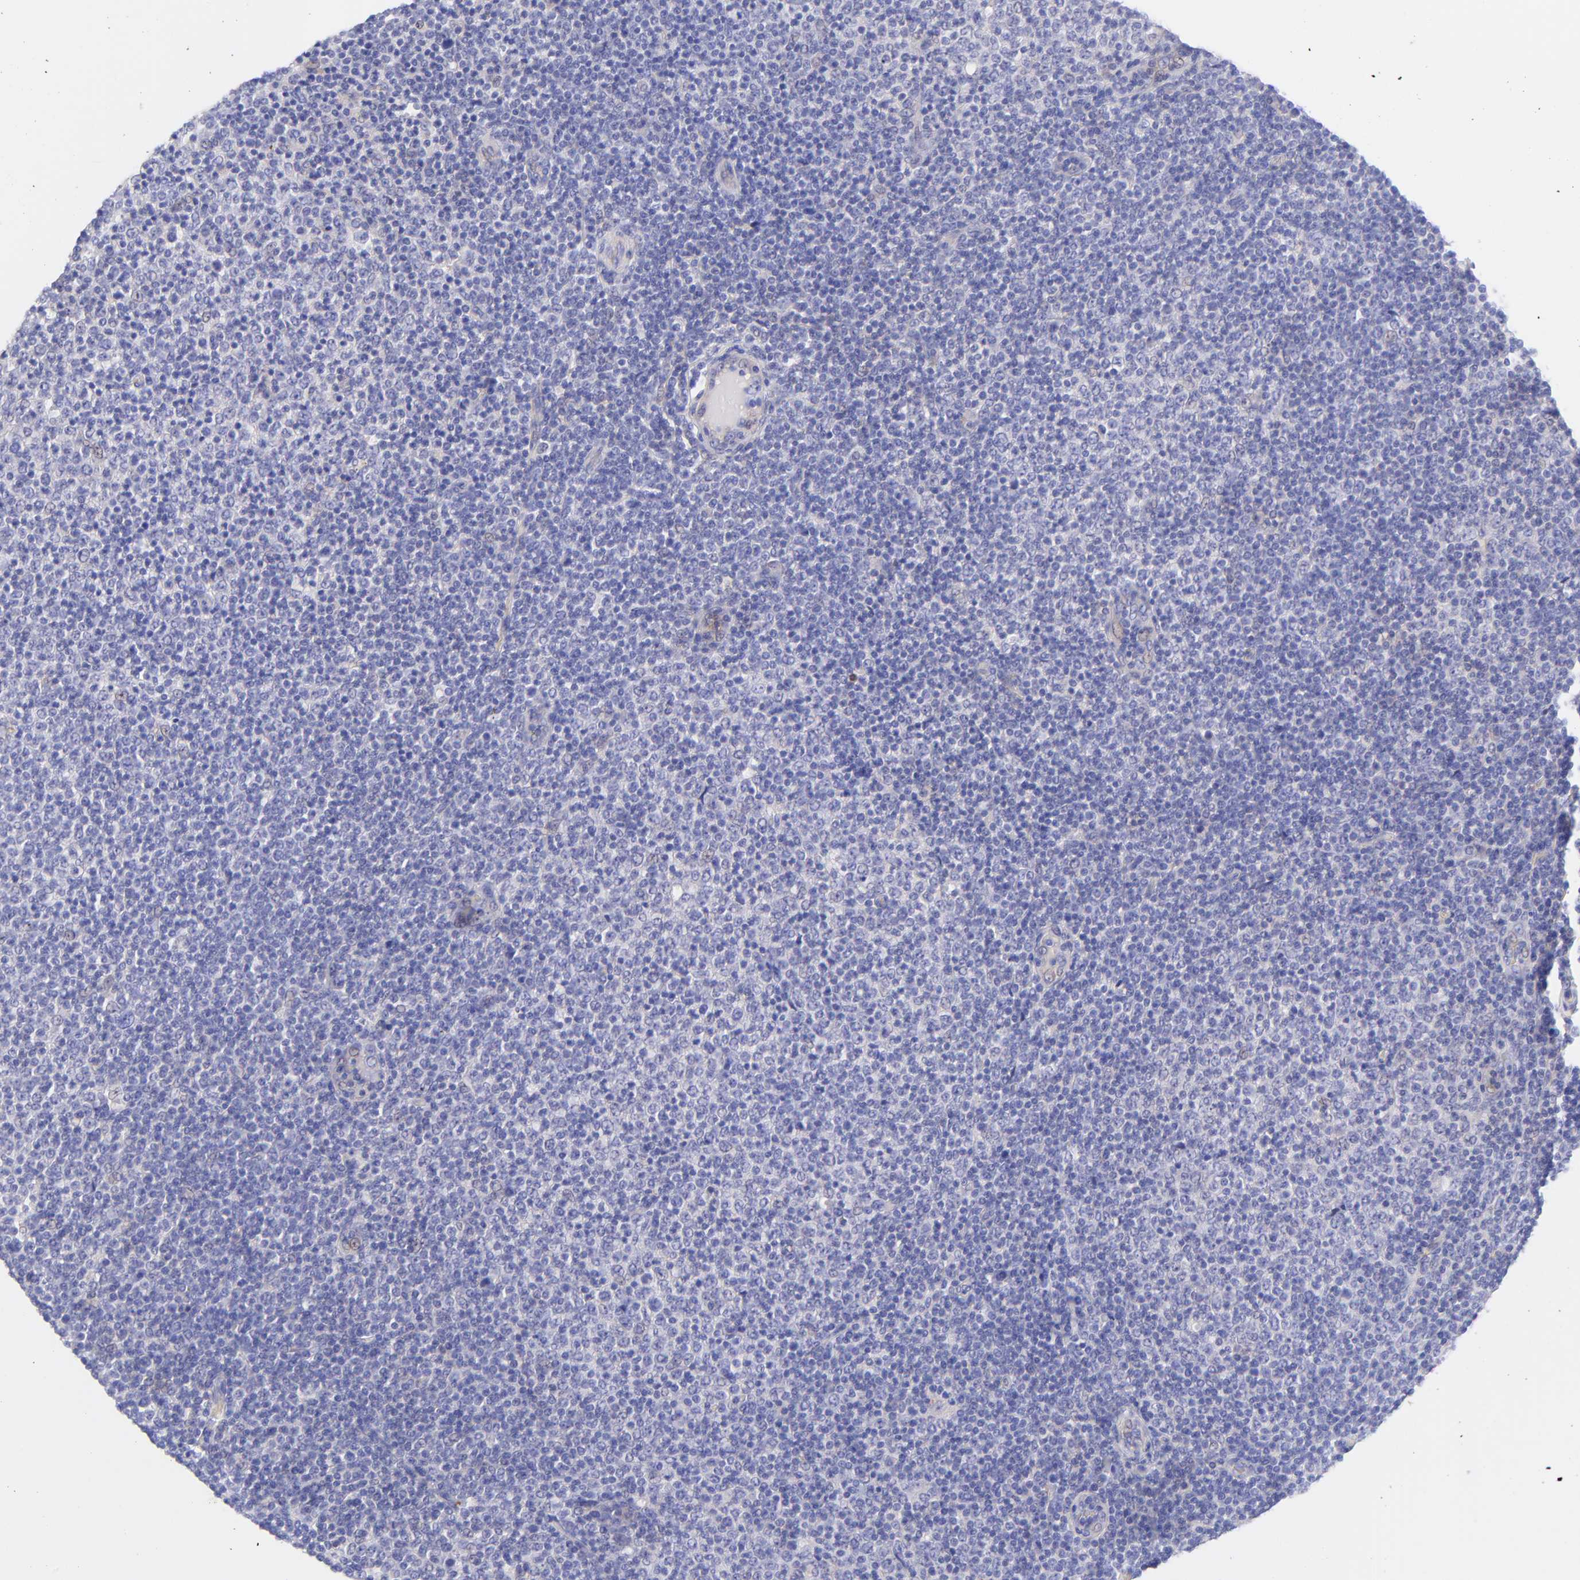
{"staining": {"intensity": "negative", "quantity": "none", "location": "none"}, "tissue": "lymphoma", "cell_type": "Tumor cells", "image_type": "cancer", "snomed": [{"axis": "morphology", "description": "Malignant lymphoma, non-Hodgkin's type, Low grade"}, {"axis": "topography", "description": "Lymph node"}], "caption": "The image shows no staining of tumor cells in malignant lymphoma, non-Hodgkin's type (low-grade).", "gene": "FRMPD3", "patient": {"sex": "male", "age": 70}}